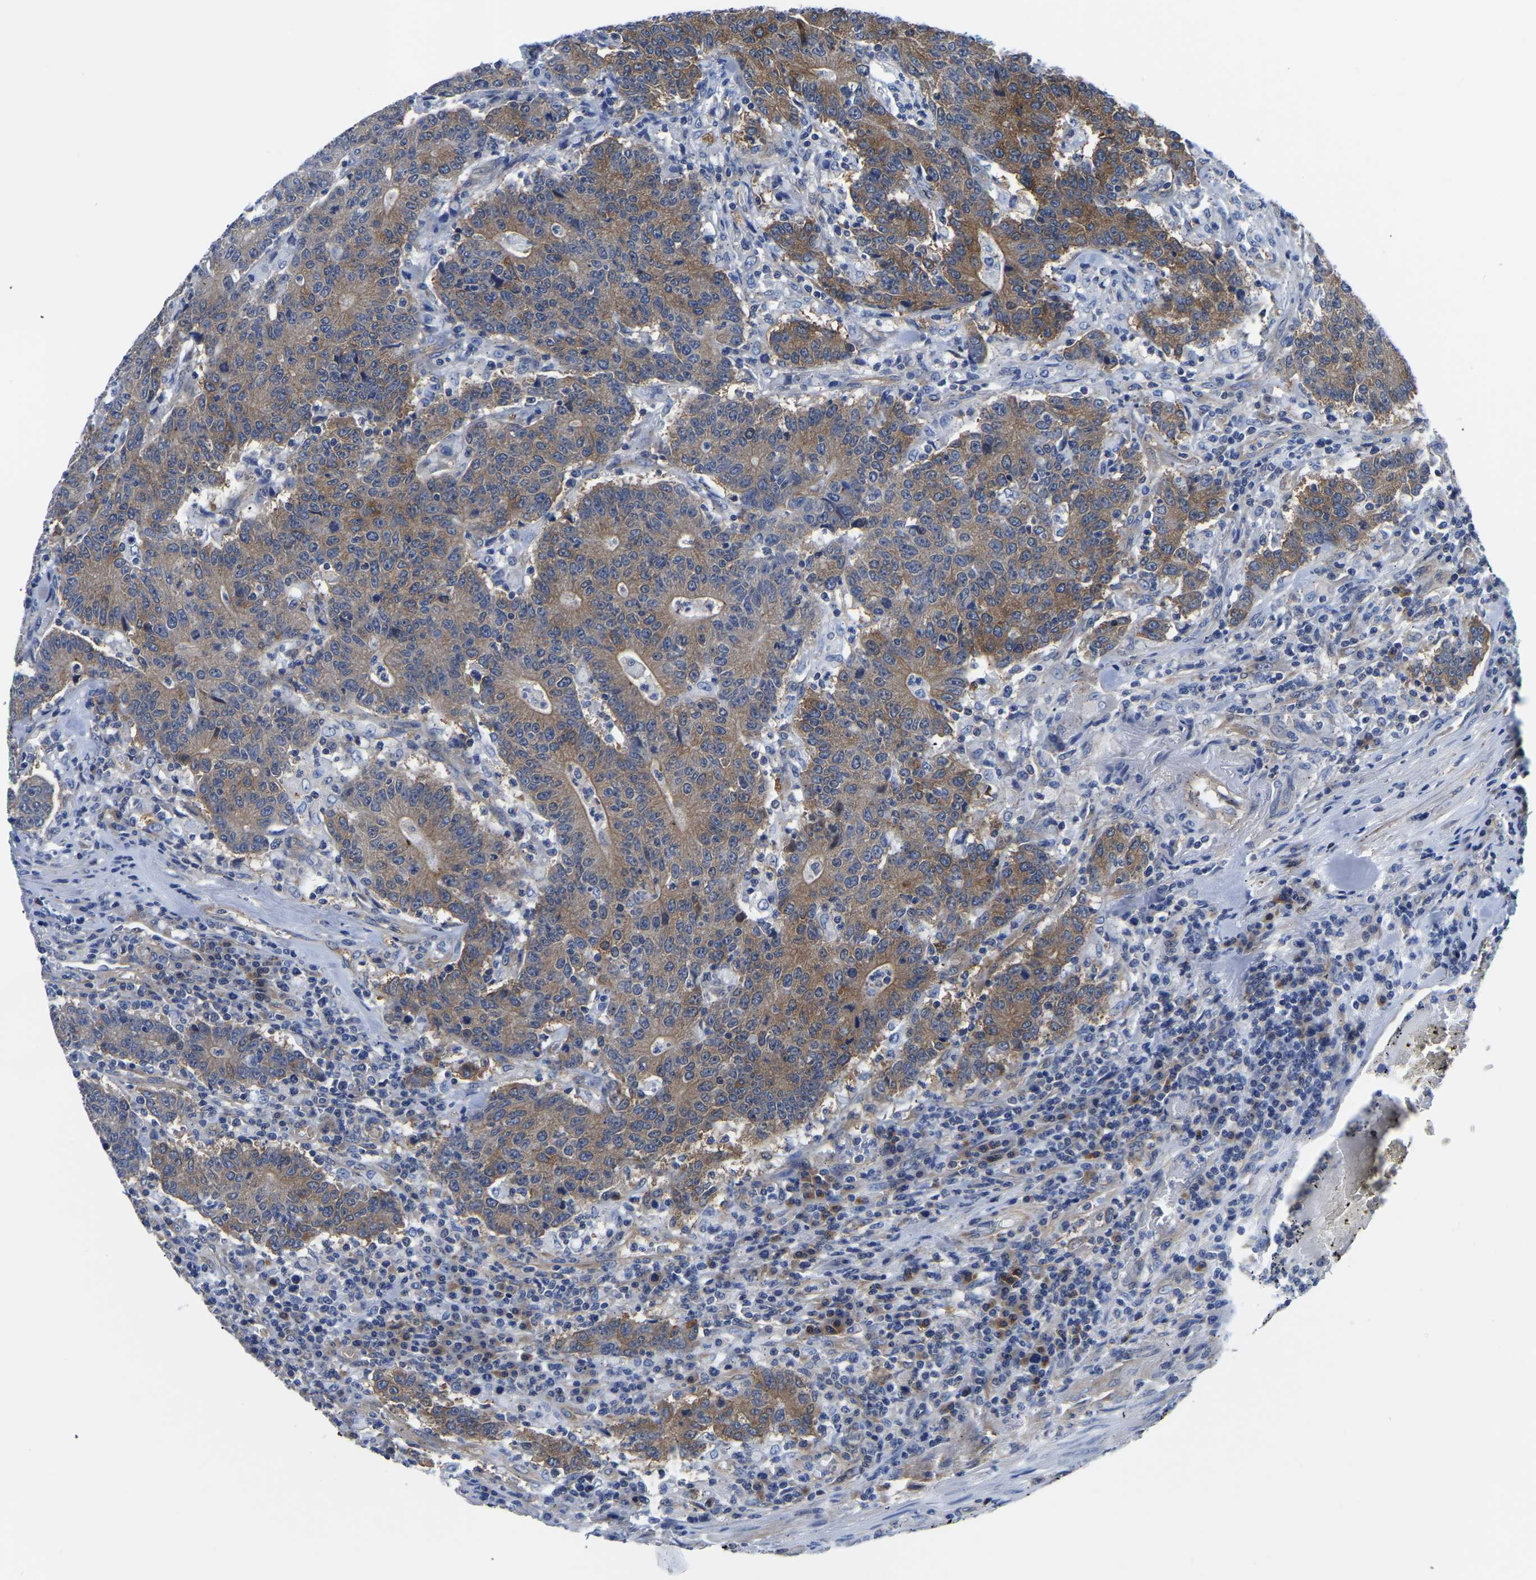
{"staining": {"intensity": "moderate", "quantity": "25%-75%", "location": "cytoplasmic/membranous"}, "tissue": "colorectal cancer", "cell_type": "Tumor cells", "image_type": "cancer", "snomed": [{"axis": "morphology", "description": "Normal tissue, NOS"}, {"axis": "morphology", "description": "Adenocarcinoma, NOS"}, {"axis": "topography", "description": "Colon"}], "caption": "Human colorectal cancer stained with a brown dye displays moderate cytoplasmic/membranous positive expression in approximately 25%-75% of tumor cells.", "gene": "TFG", "patient": {"sex": "female", "age": 75}}